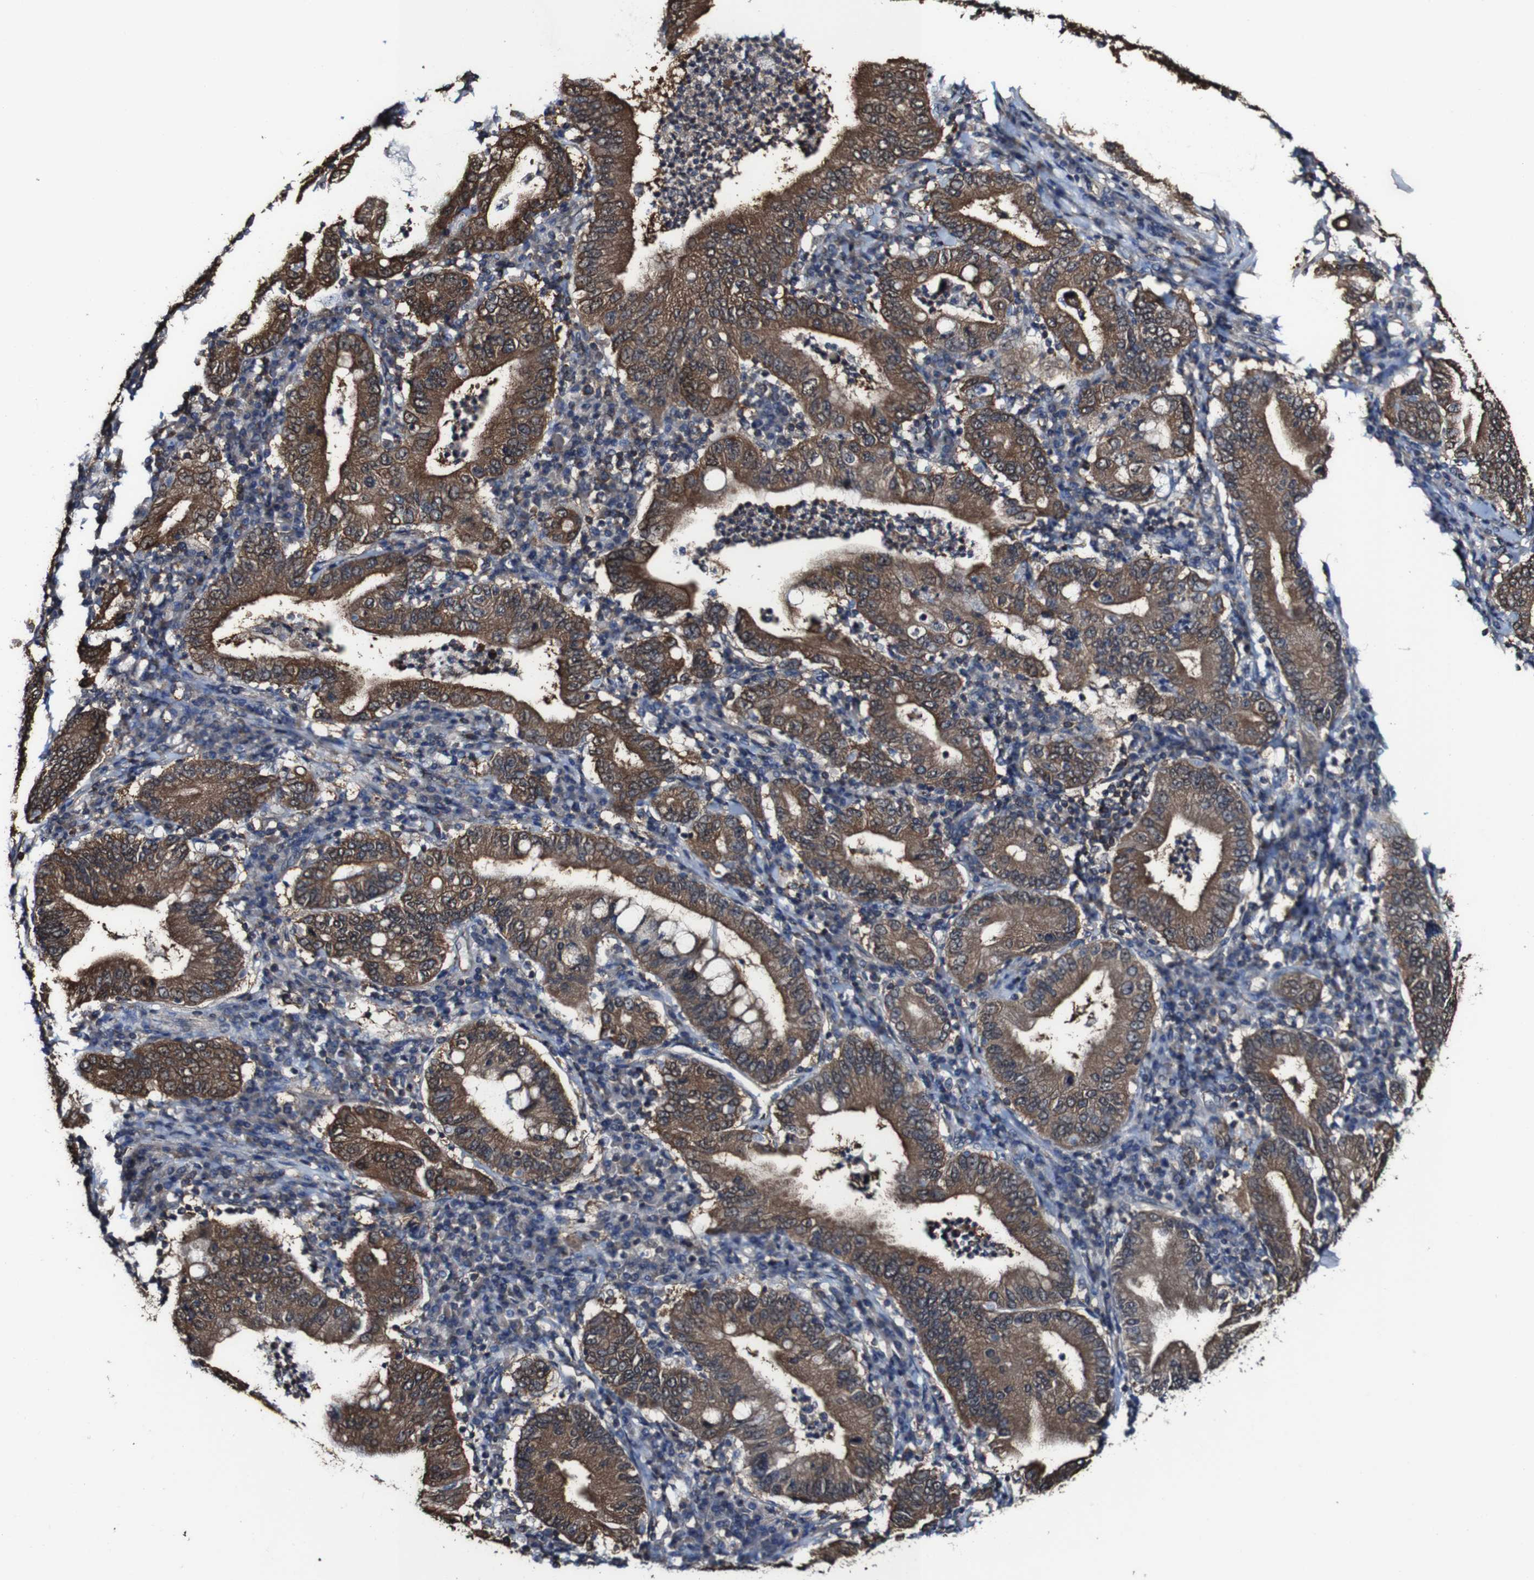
{"staining": {"intensity": "moderate", "quantity": ">75%", "location": "cytoplasmic/membranous"}, "tissue": "stomach cancer", "cell_type": "Tumor cells", "image_type": "cancer", "snomed": [{"axis": "morphology", "description": "Normal tissue, NOS"}, {"axis": "morphology", "description": "Adenocarcinoma, NOS"}, {"axis": "topography", "description": "Esophagus"}, {"axis": "topography", "description": "Stomach, upper"}, {"axis": "topography", "description": "Peripheral nerve tissue"}], "caption": "High-magnification brightfield microscopy of stomach adenocarcinoma stained with DAB (3,3'-diaminobenzidine) (brown) and counterstained with hematoxylin (blue). tumor cells exhibit moderate cytoplasmic/membranous staining is present in about>75% of cells. (DAB (3,3'-diaminobenzidine) IHC with brightfield microscopy, high magnification).", "gene": "PTPRR", "patient": {"sex": "male", "age": 62}}